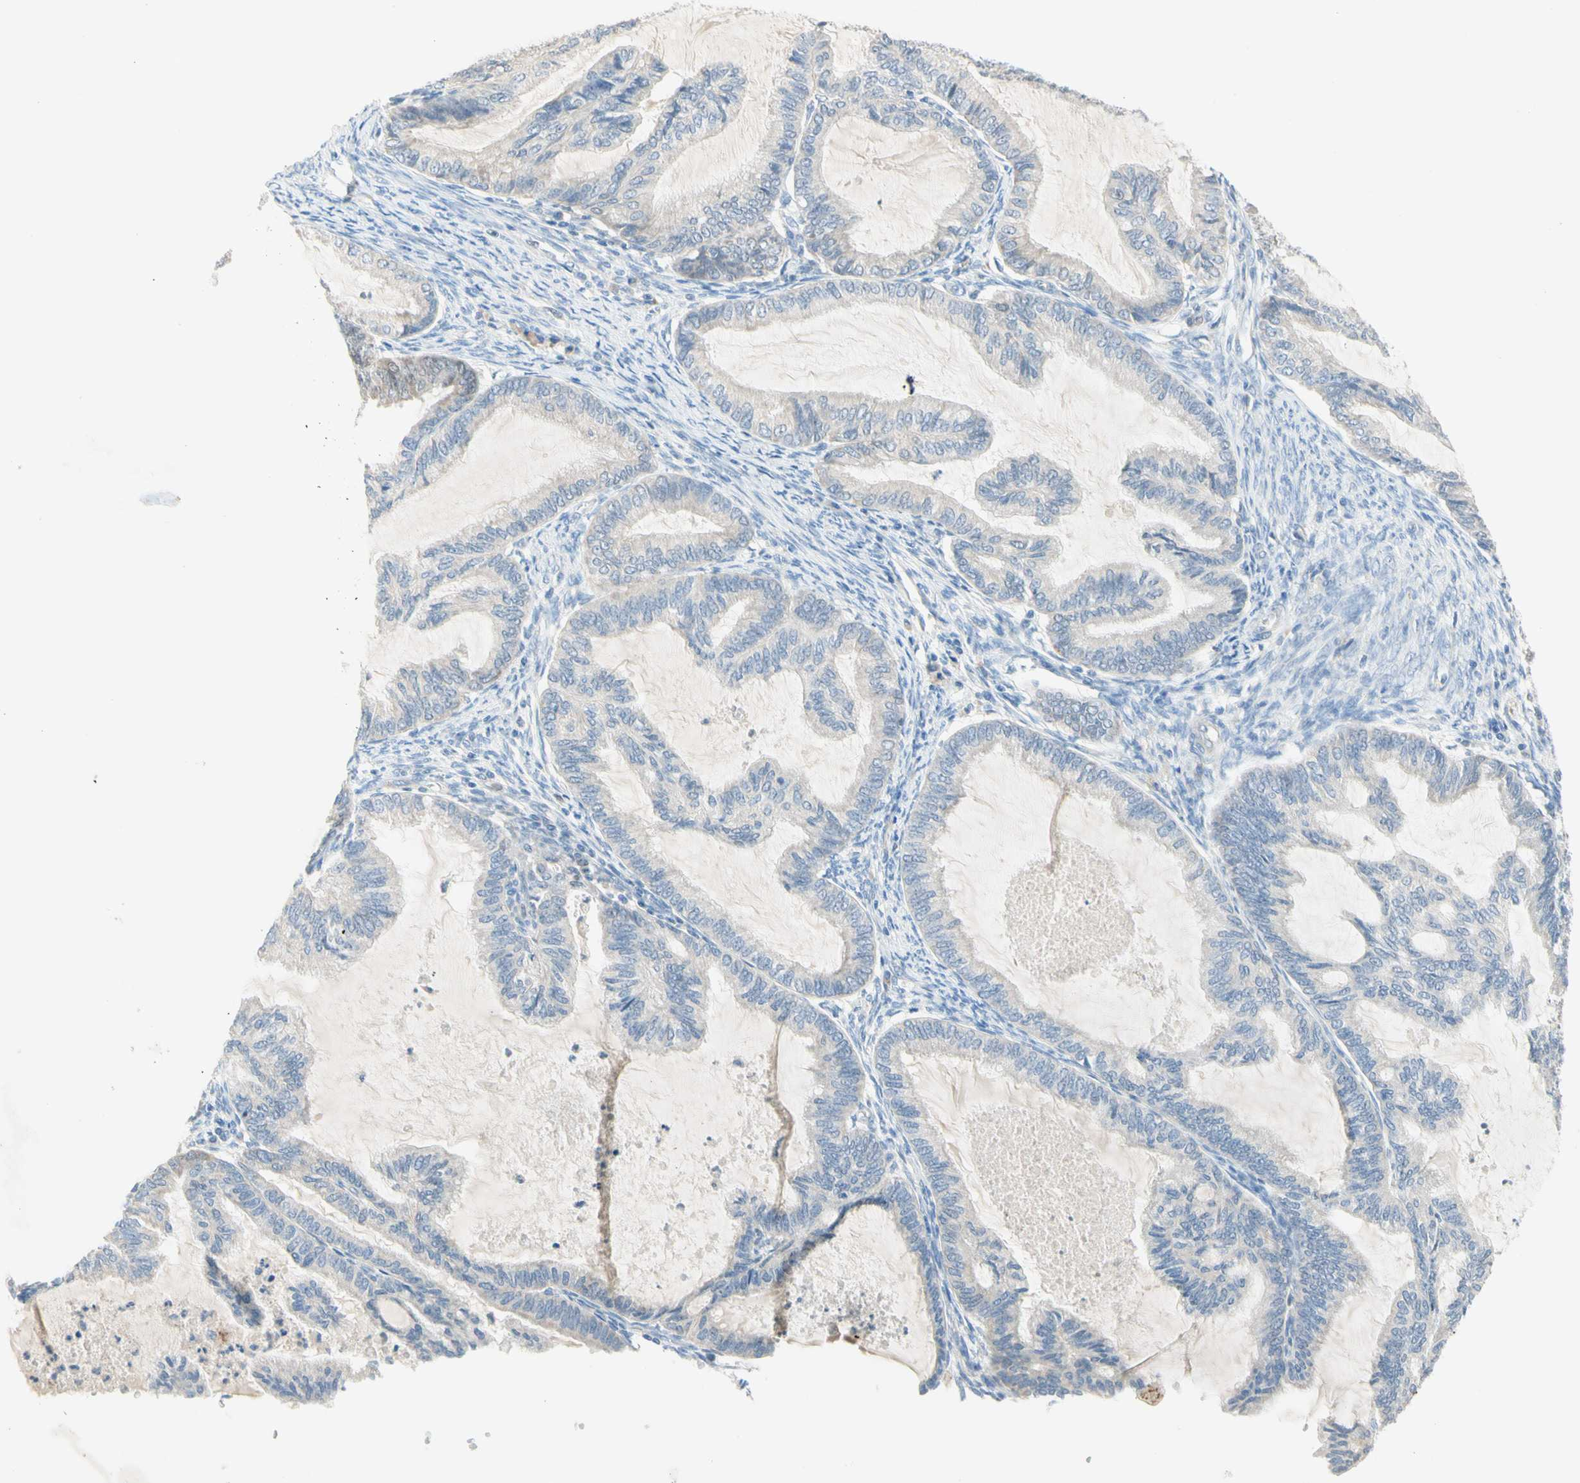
{"staining": {"intensity": "weak", "quantity": "25%-75%", "location": "cytoplasmic/membranous"}, "tissue": "cervical cancer", "cell_type": "Tumor cells", "image_type": "cancer", "snomed": [{"axis": "morphology", "description": "Normal tissue, NOS"}, {"axis": "morphology", "description": "Adenocarcinoma, NOS"}, {"axis": "topography", "description": "Cervix"}, {"axis": "topography", "description": "Endometrium"}], "caption": "DAB immunohistochemical staining of human cervical adenocarcinoma displays weak cytoplasmic/membranous protein staining in approximately 25%-75% of tumor cells.", "gene": "MFF", "patient": {"sex": "female", "age": 86}}